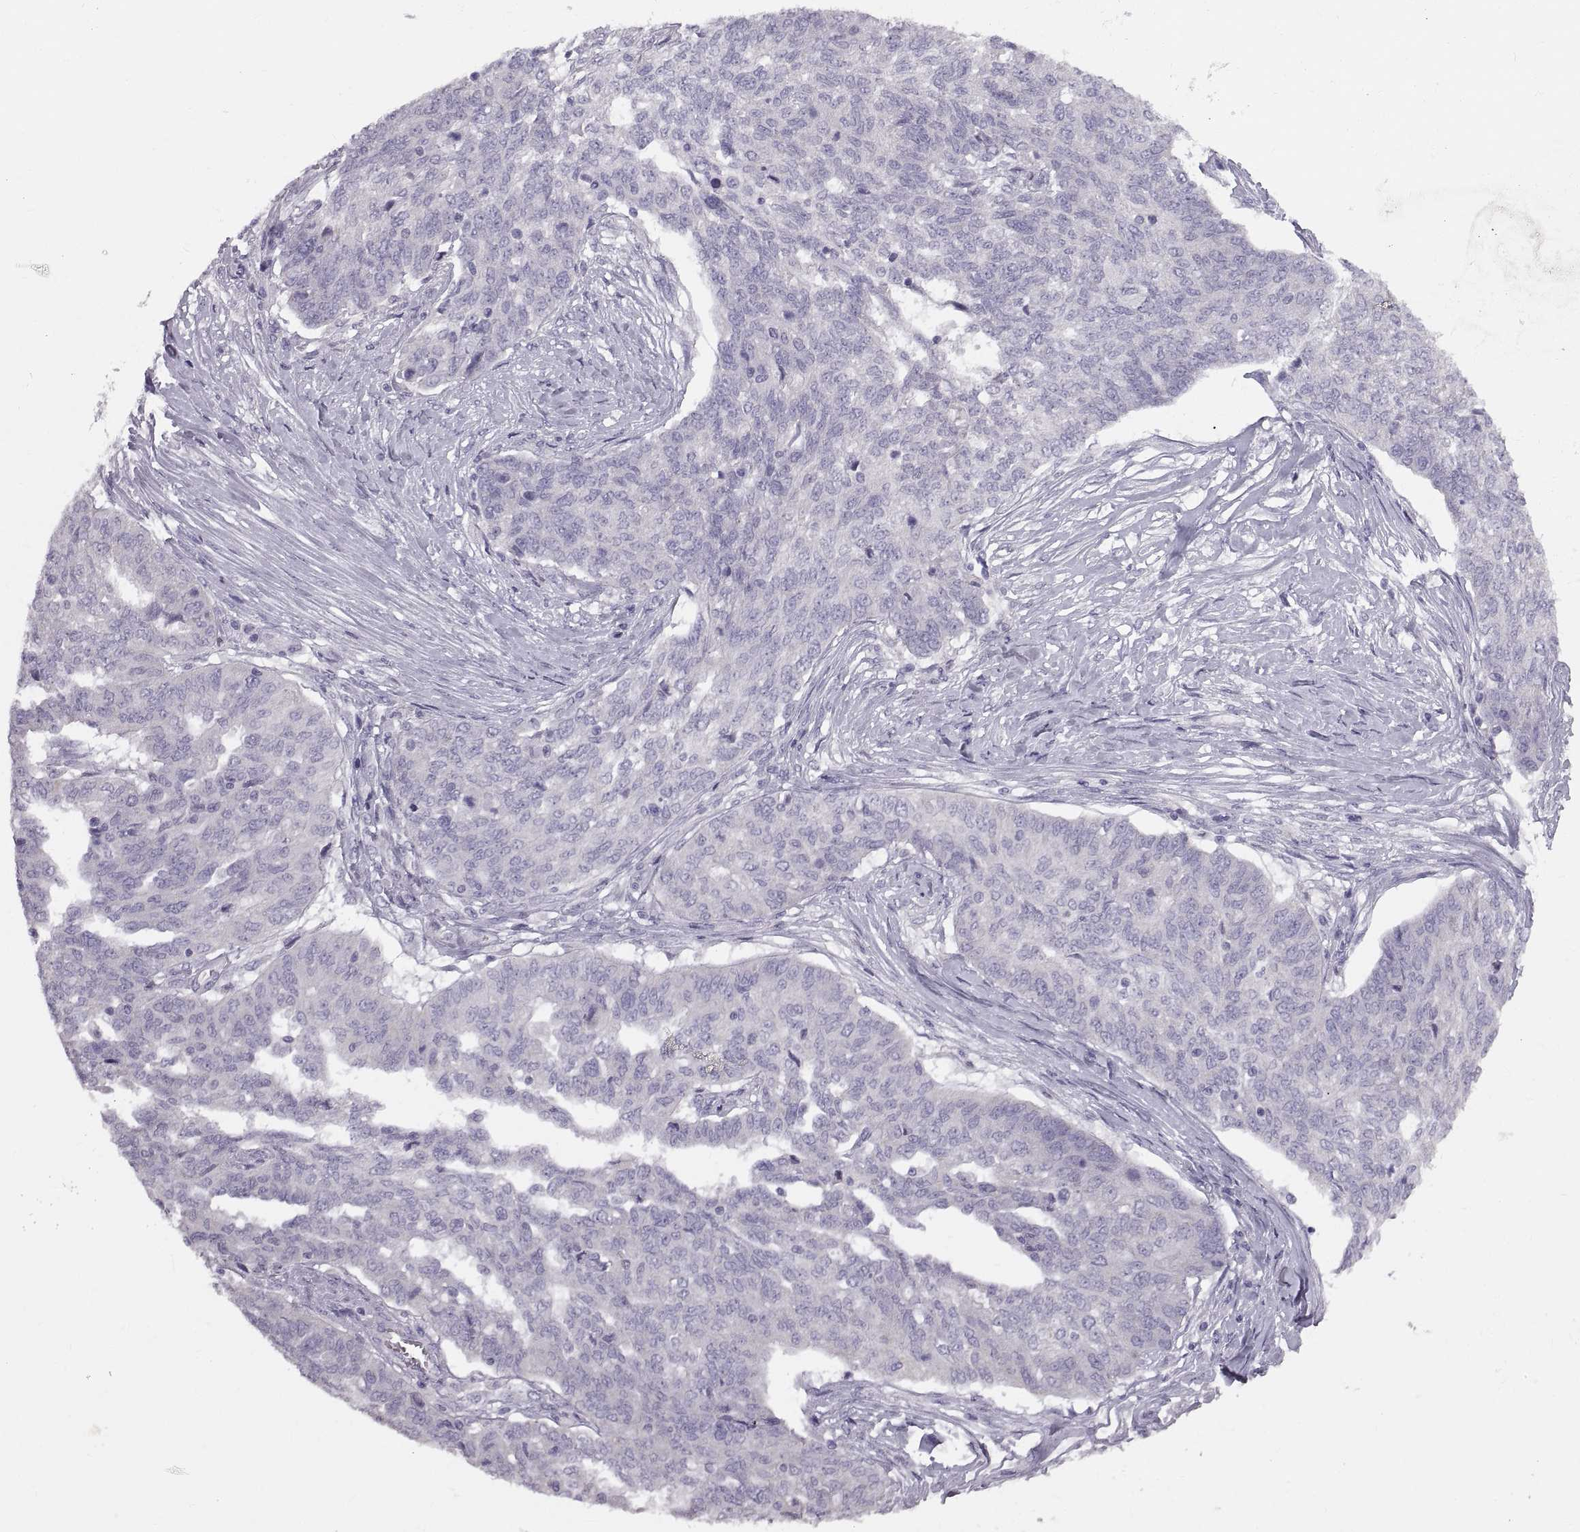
{"staining": {"intensity": "negative", "quantity": "none", "location": "none"}, "tissue": "ovarian cancer", "cell_type": "Tumor cells", "image_type": "cancer", "snomed": [{"axis": "morphology", "description": "Cystadenocarcinoma, serous, NOS"}, {"axis": "topography", "description": "Ovary"}], "caption": "This image is of ovarian cancer (serous cystadenocarcinoma) stained with immunohistochemistry (IHC) to label a protein in brown with the nuclei are counter-stained blue. There is no staining in tumor cells.", "gene": "WBP2NL", "patient": {"sex": "female", "age": 67}}